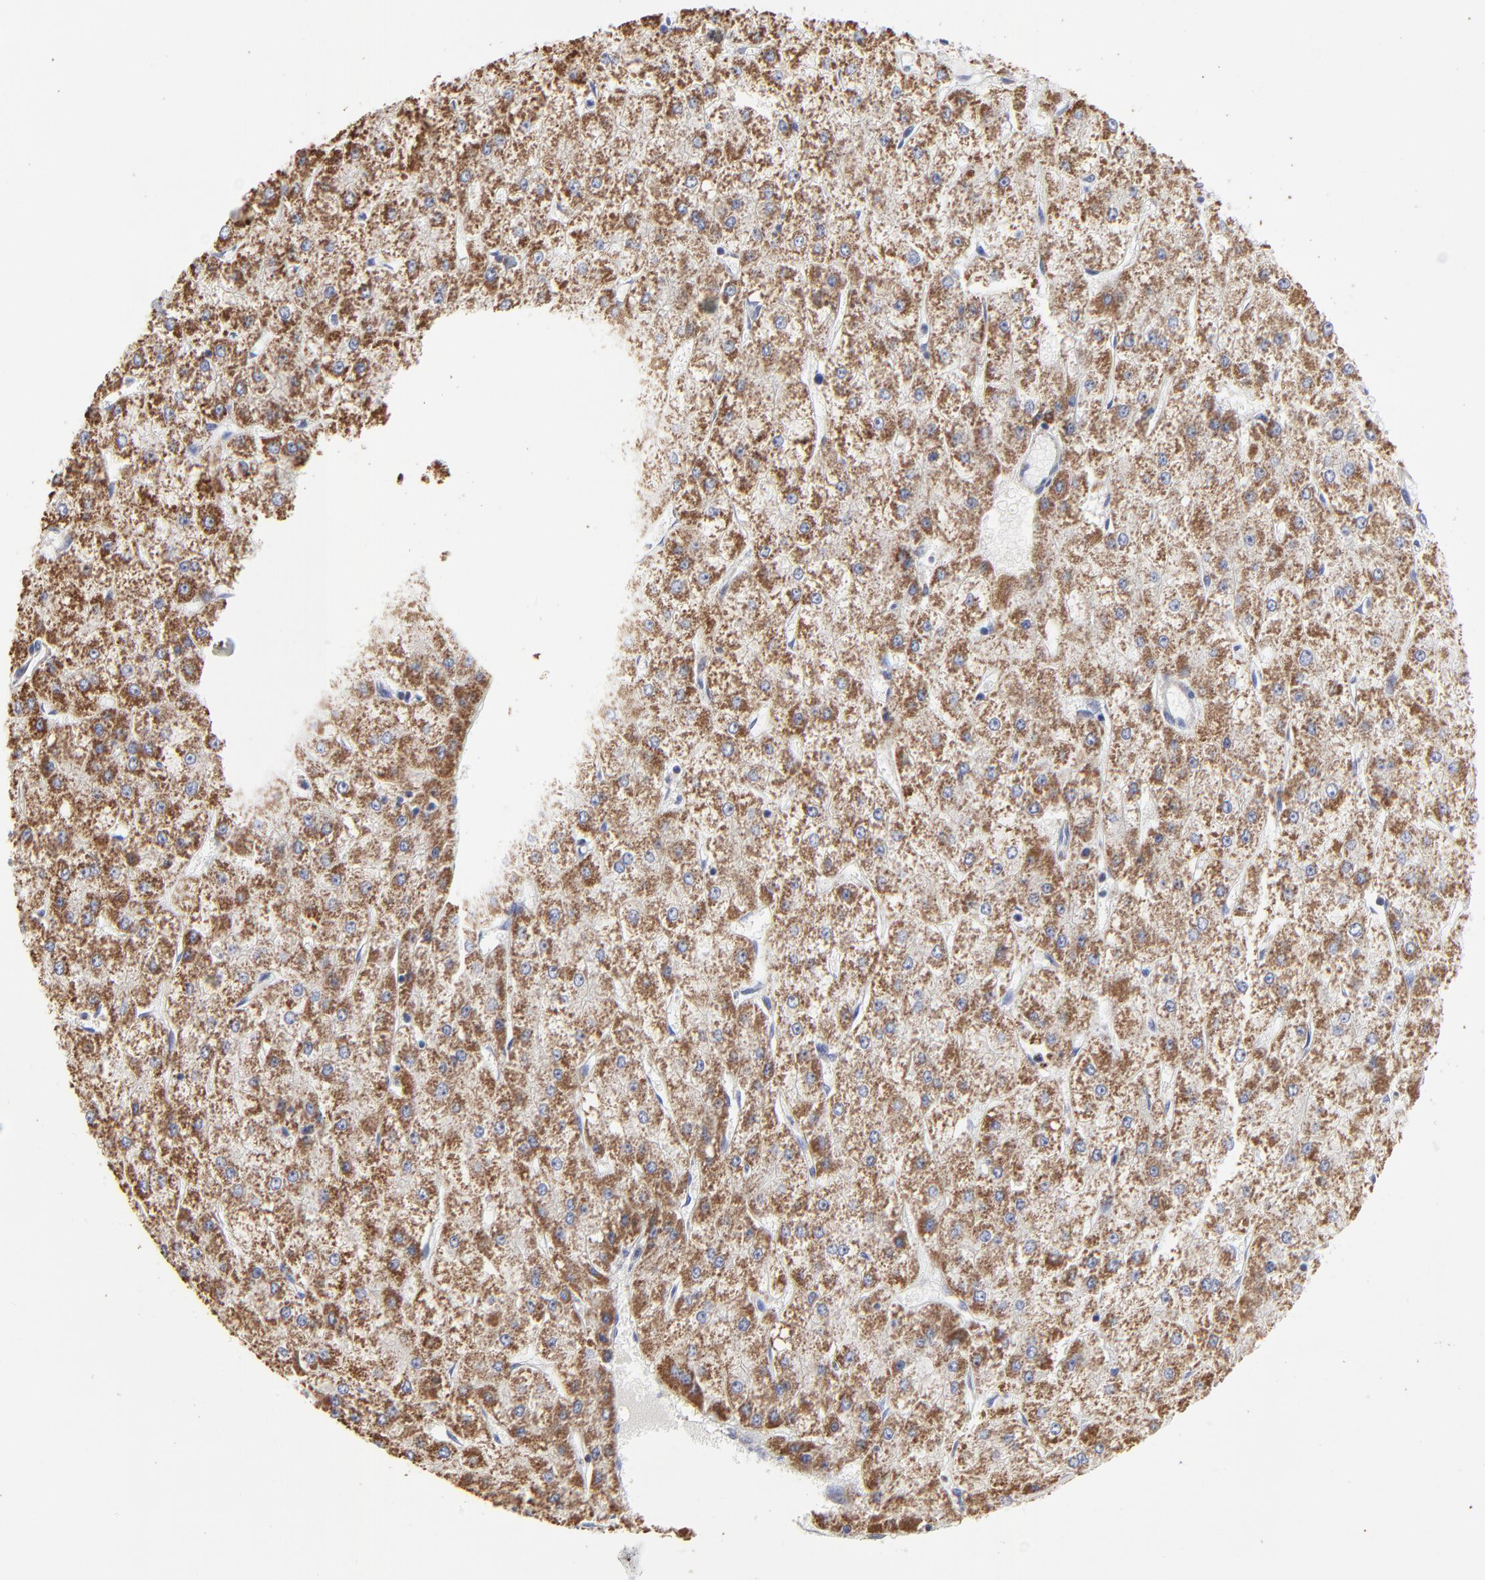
{"staining": {"intensity": "moderate", "quantity": ">75%", "location": "cytoplasmic/membranous"}, "tissue": "liver cancer", "cell_type": "Tumor cells", "image_type": "cancer", "snomed": [{"axis": "morphology", "description": "Carcinoma, Hepatocellular, NOS"}, {"axis": "topography", "description": "Liver"}], "caption": "Protein expression analysis of human hepatocellular carcinoma (liver) reveals moderate cytoplasmic/membranous positivity in approximately >75% of tumor cells. (IHC, brightfield microscopy, high magnification).", "gene": "PINK1", "patient": {"sex": "female", "age": 52}}